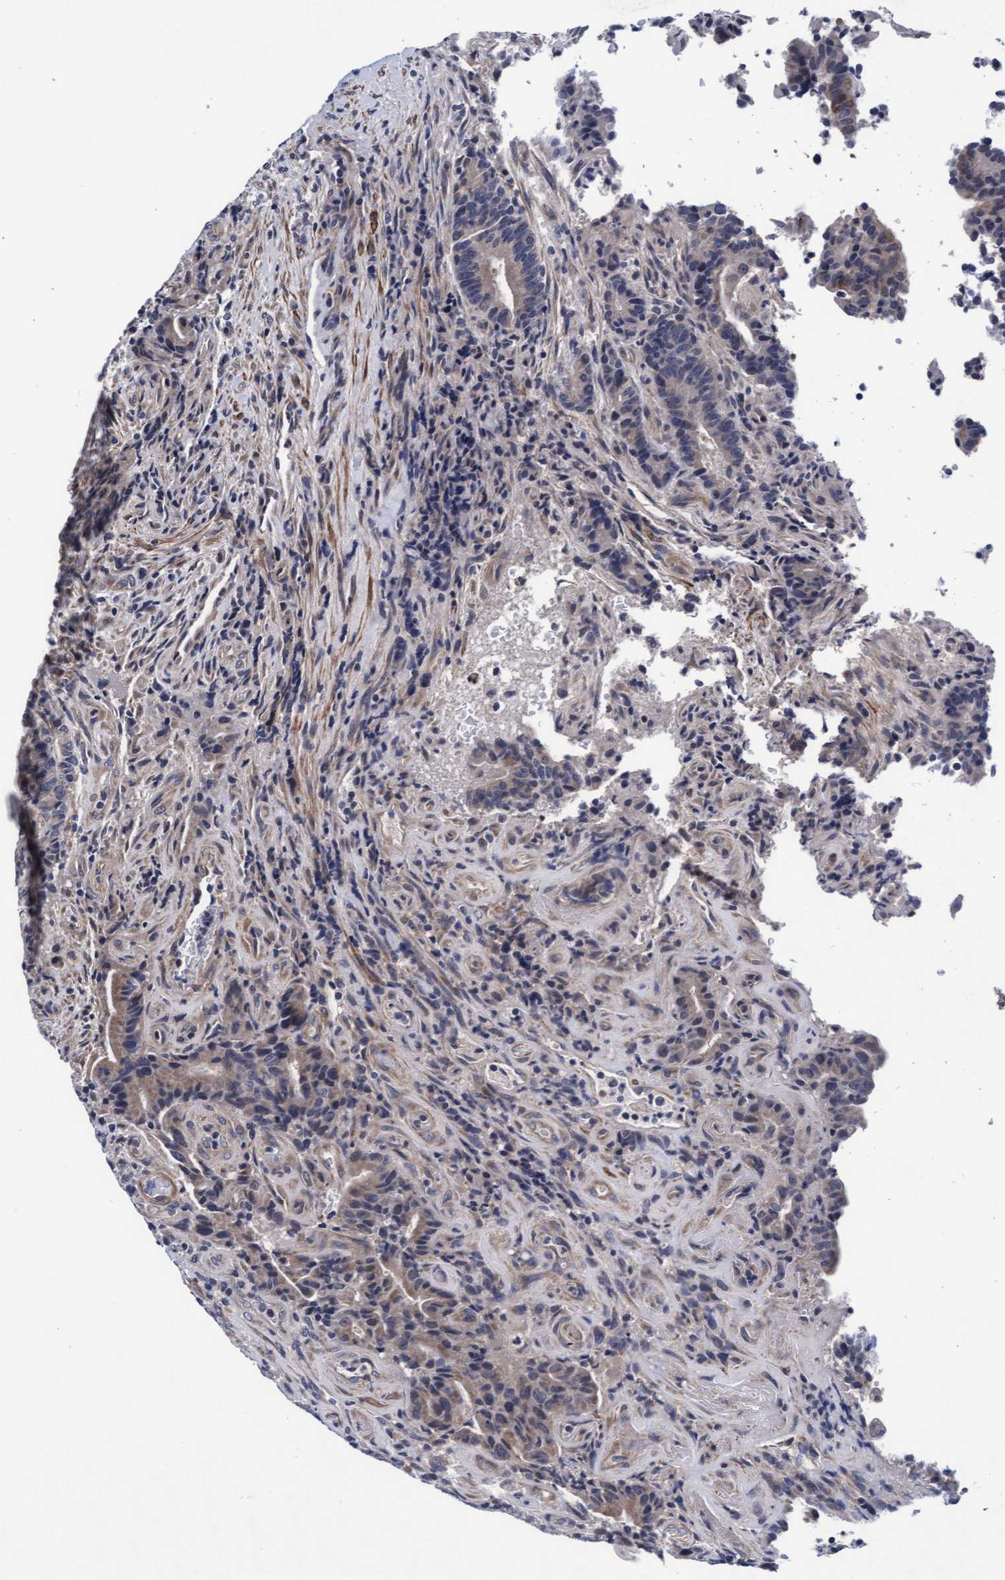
{"staining": {"intensity": "weak", "quantity": "25%-75%", "location": "cytoplasmic/membranous"}, "tissue": "colorectal cancer", "cell_type": "Tumor cells", "image_type": "cancer", "snomed": [{"axis": "morphology", "description": "Normal tissue, NOS"}, {"axis": "morphology", "description": "Adenocarcinoma, NOS"}, {"axis": "topography", "description": "Colon"}], "caption": "Immunohistochemical staining of colorectal cancer exhibits weak cytoplasmic/membranous protein expression in about 25%-75% of tumor cells.", "gene": "EFCAB13", "patient": {"sex": "female", "age": 75}}